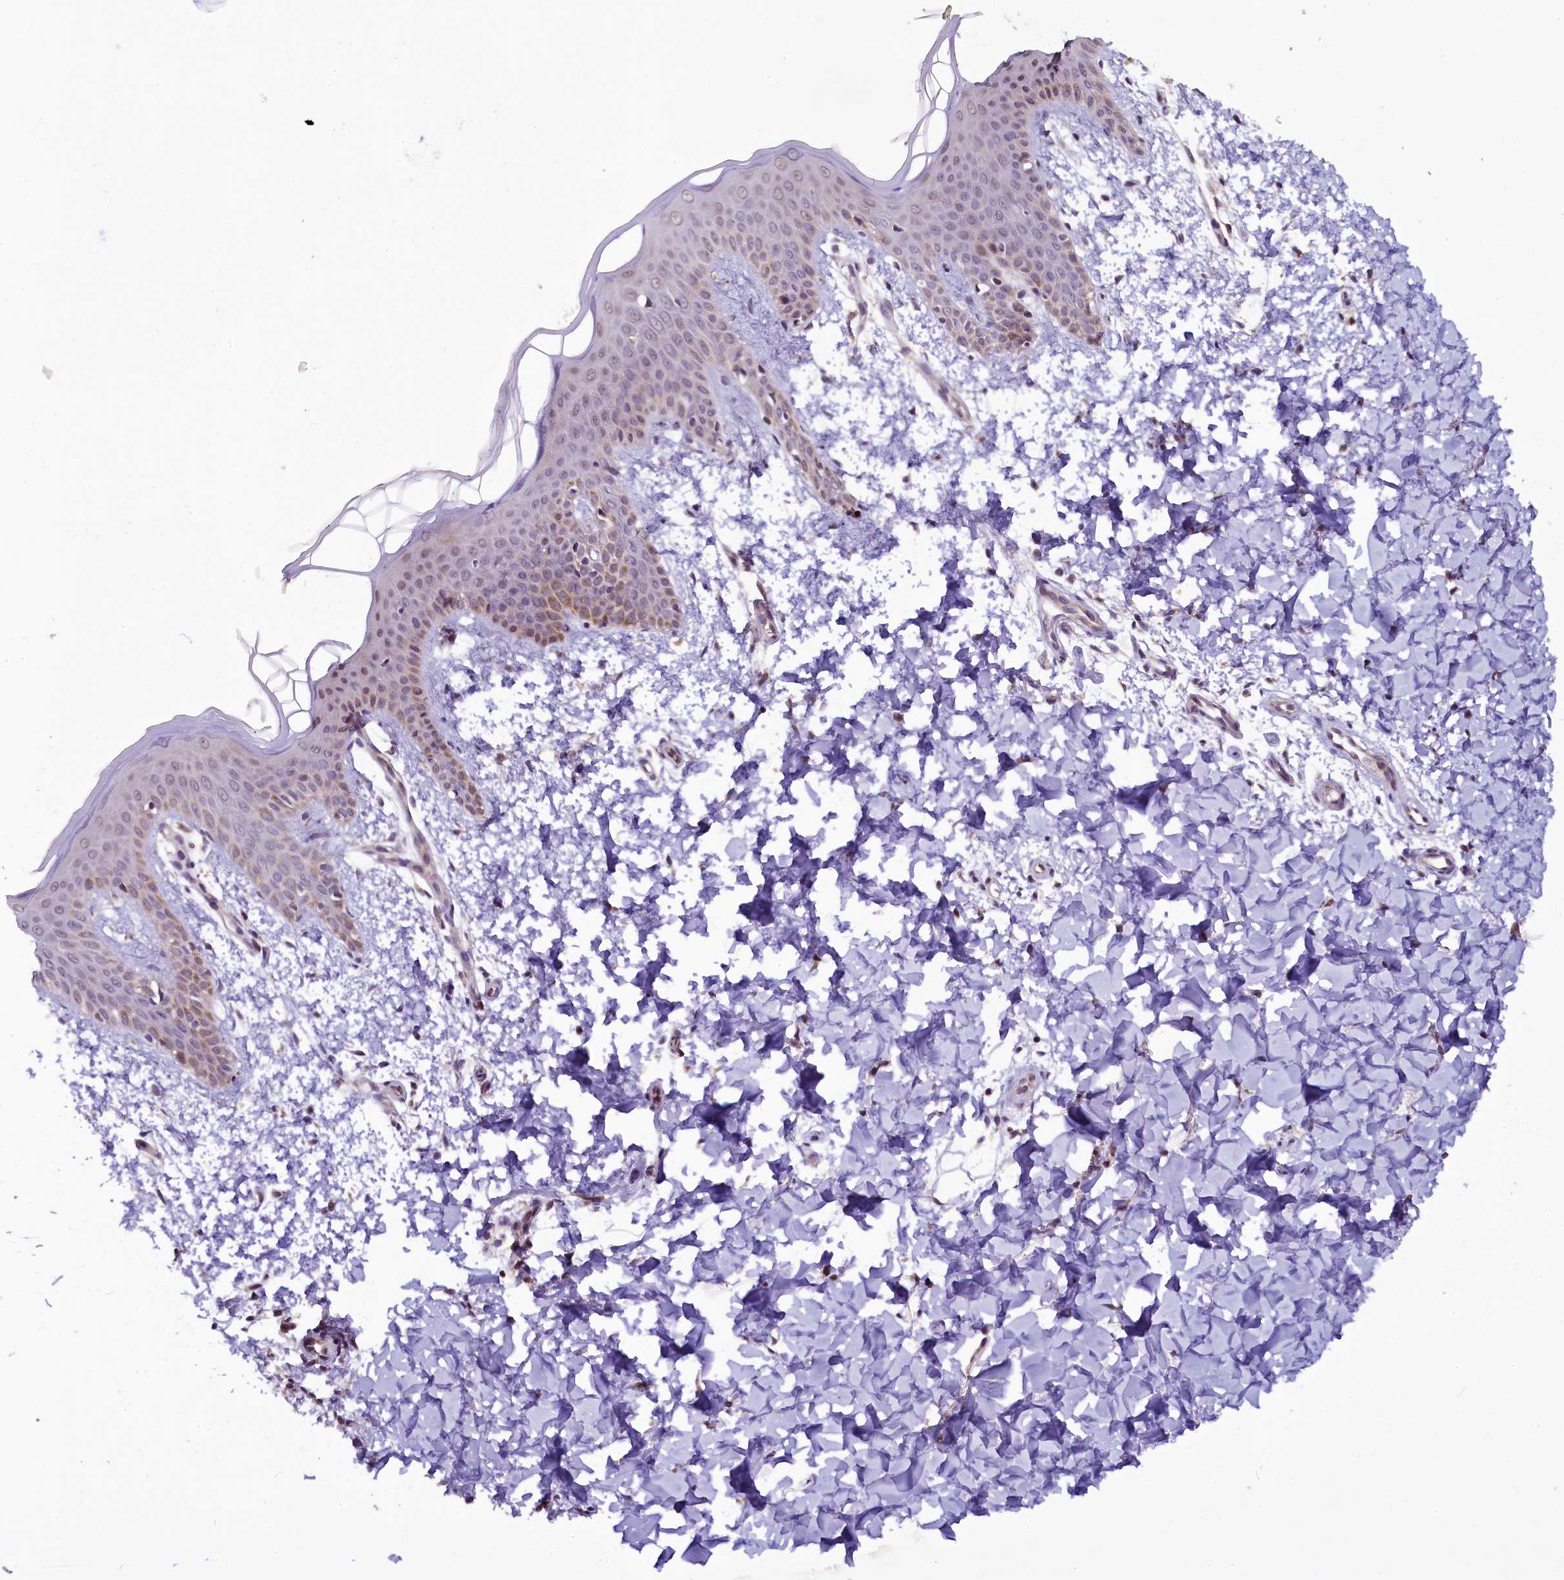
{"staining": {"intensity": "negative", "quantity": "none", "location": "none"}, "tissue": "skin", "cell_type": "Fibroblasts", "image_type": "normal", "snomed": [{"axis": "morphology", "description": "Normal tissue, NOS"}, {"axis": "topography", "description": "Skin"}], "caption": "A high-resolution photomicrograph shows immunohistochemistry (IHC) staining of unremarkable skin, which shows no significant staining in fibroblasts.", "gene": "RPUSD2", "patient": {"sex": "male", "age": 36}}